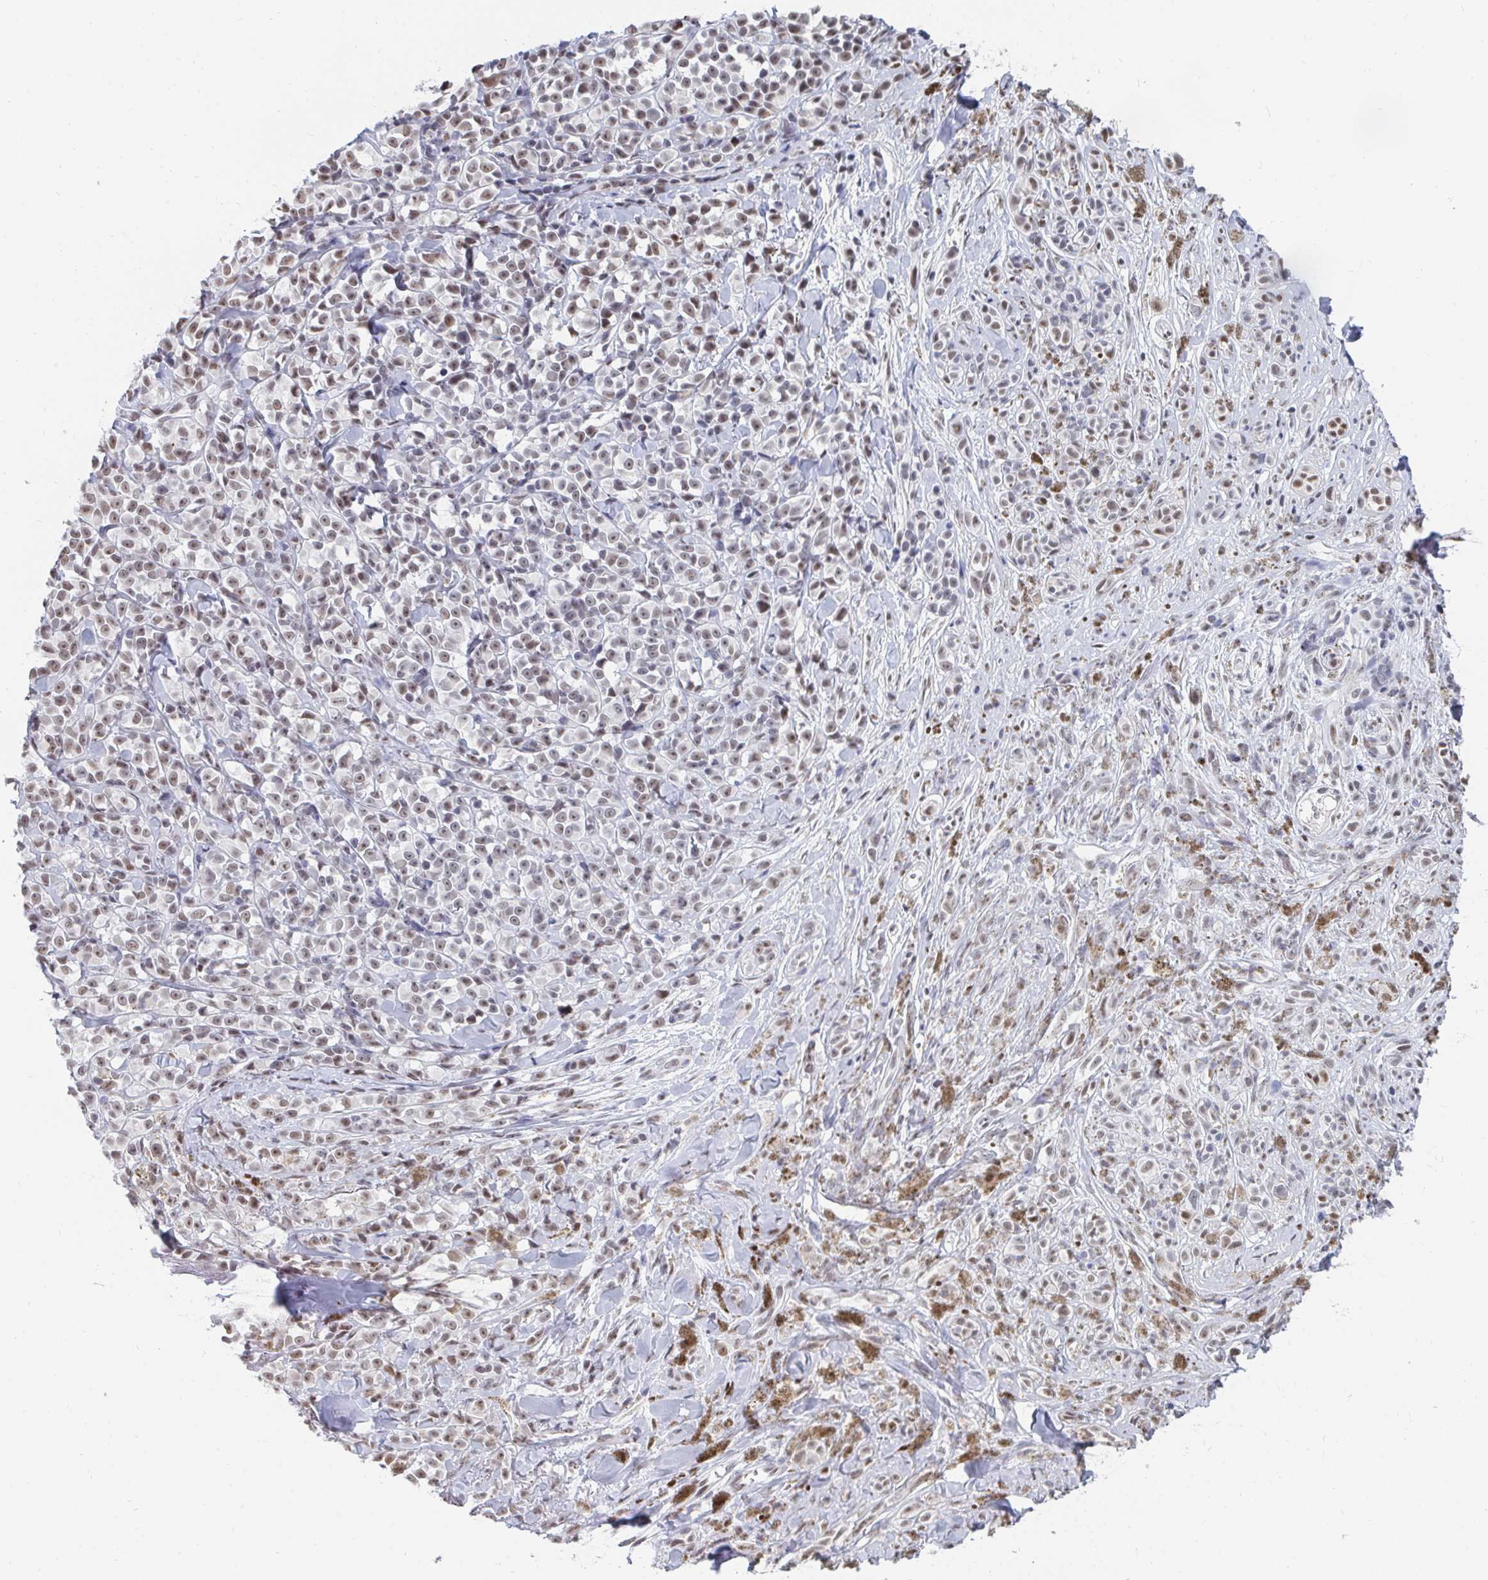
{"staining": {"intensity": "weak", "quantity": ">75%", "location": "nuclear"}, "tissue": "melanoma", "cell_type": "Tumor cells", "image_type": "cancer", "snomed": [{"axis": "morphology", "description": "Malignant melanoma, NOS"}, {"axis": "topography", "description": "Skin"}], "caption": "An immunohistochemistry photomicrograph of tumor tissue is shown. Protein staining in brown shows weak nuclear positivity in melanoma within tumor cells.", "gene": "TRIP12", "patient": {"sex": "male", "age": 85}}